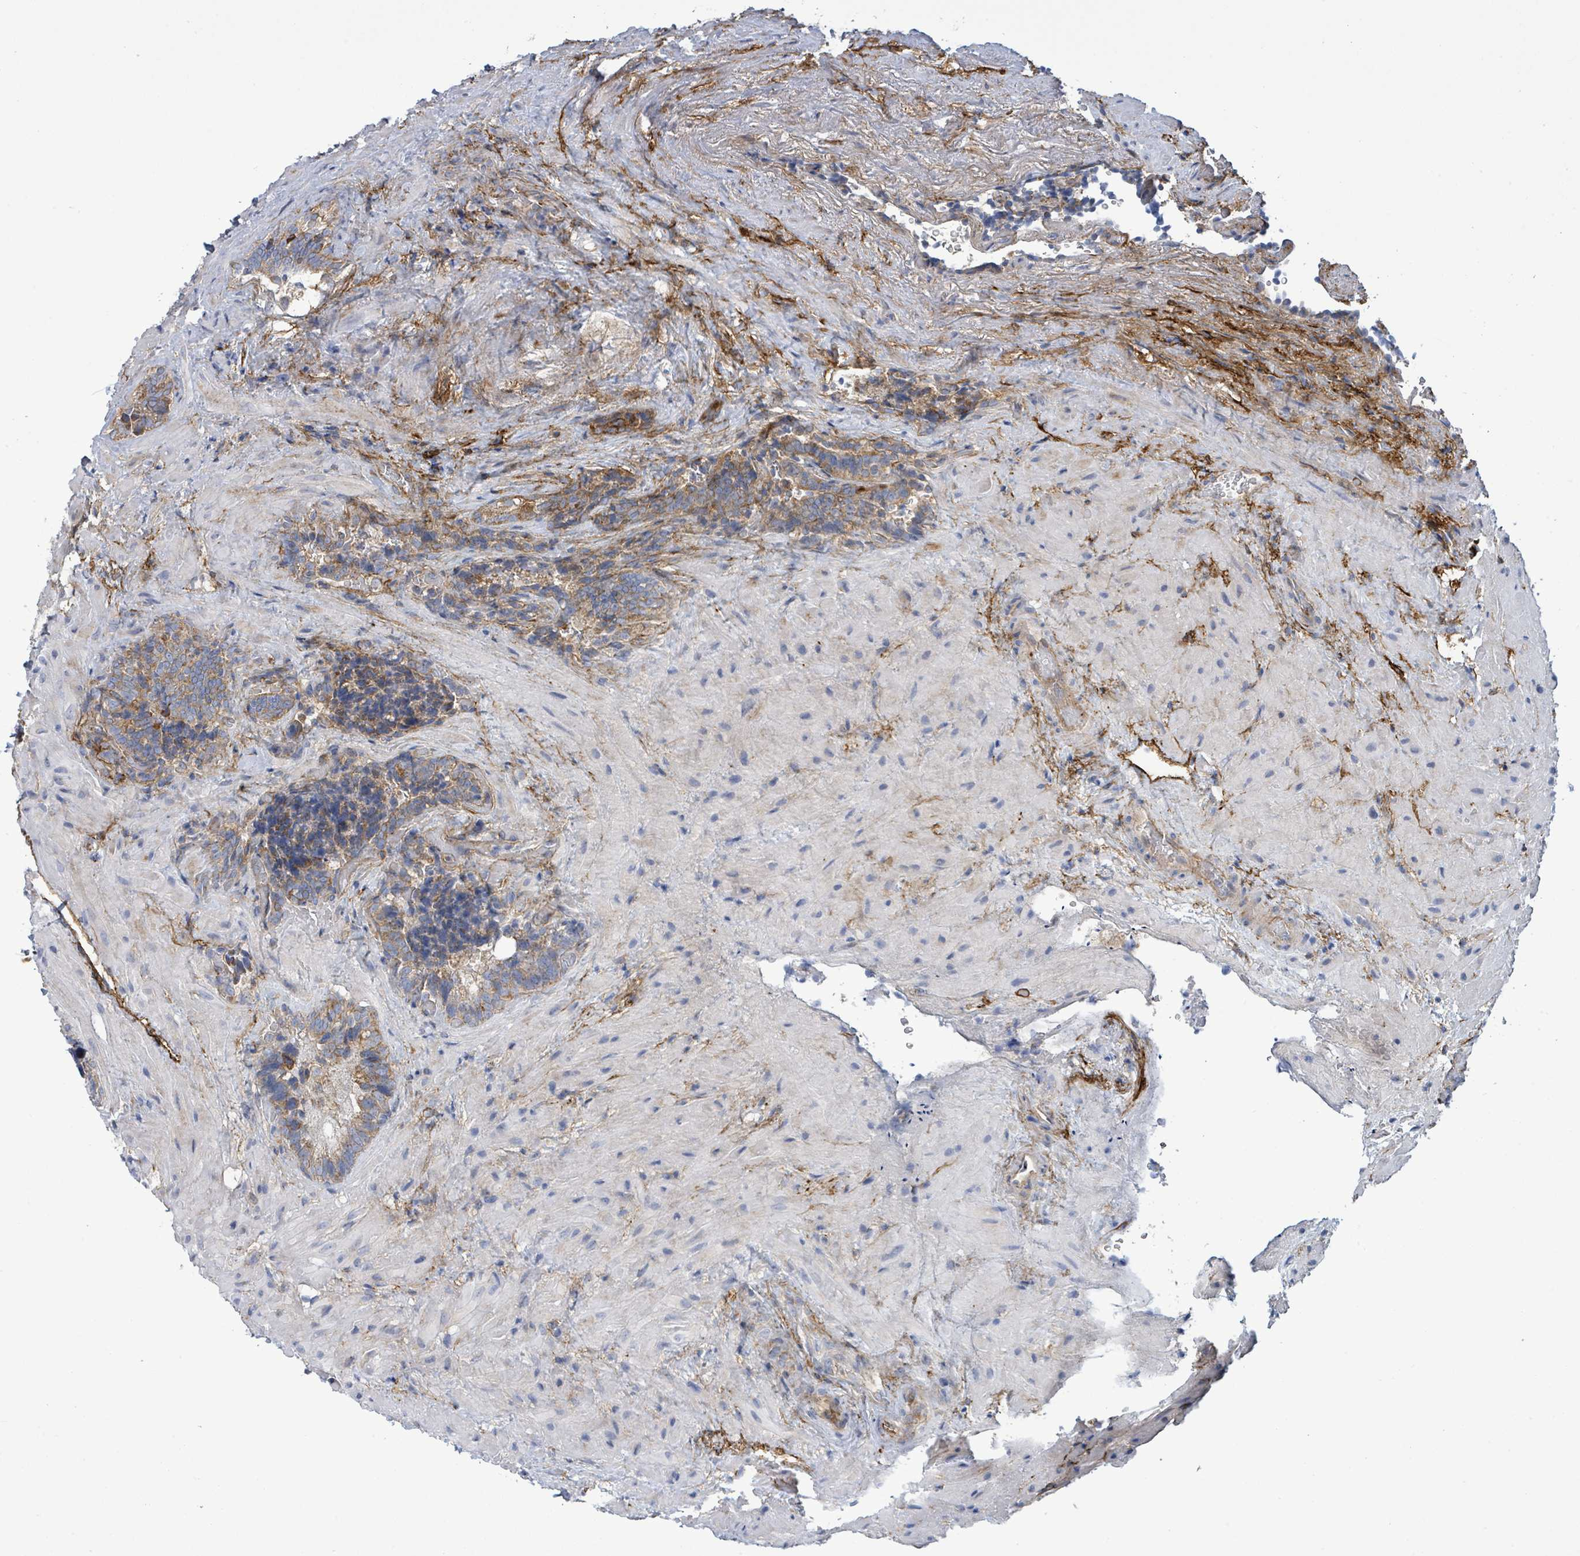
{"staining": {"intensity": "moderate", "quantity": "25%-75%", "location": "cytoplasmic/membranous"}, "tissue": "seminal vesicle", "cell_type": "Glandular cells", "image_type": "normal", "snomed": [{"axis": "morphology", "description": "Normal tissue, NOS"}, {"axis": "topography", "description": "Seminal veicle"}], "caption": "IHC photomicrograph of unremarkable seminal vesicle: seminal vesicle stained using immunohistochemistry demonstrates medium levels of moderate protein expression localized specifically in the cytoplasmic/membranous of glandular cells, appearing as a cytoplasmic/membranous brown color.", "gene": "EGFL7", "patient": {"sex": "male", "age": 62}}